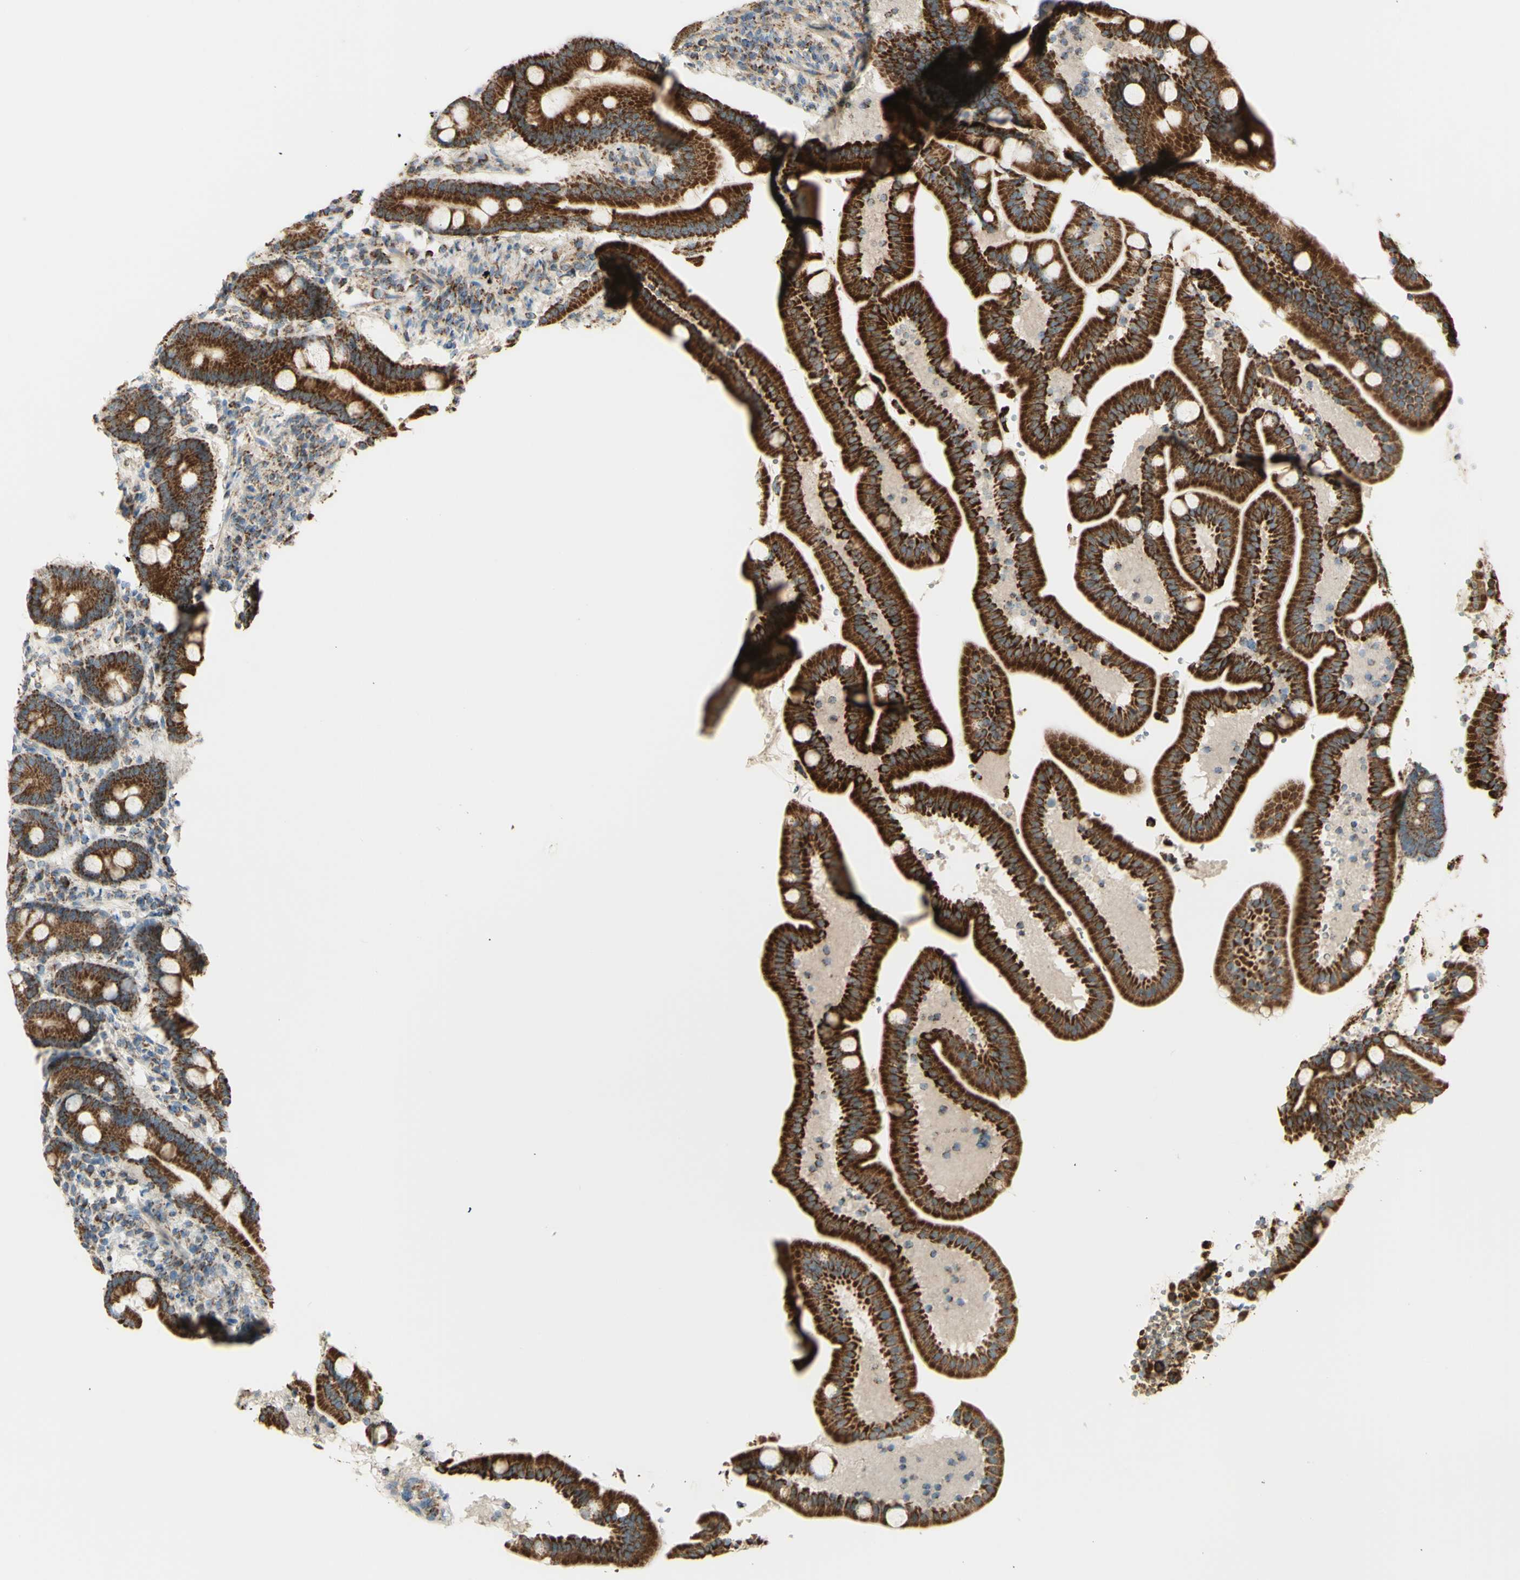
{"staining": {"intensity": "strong", "quantity": ">75%", "location": "cytoplasmic/membranous"}, "tissue": "duodenum", "cell_type": "Glandular cells", "image_type": "normal", "snomed": [{"axis": "morphology", "description": "Normal tissue, NOS"}, {"axis": "topography", "description": "Duodenum"}], "caption": "Immunohistochemical staining of benign duodenum shows >75% levels of strong cytoplasmic/membranous protein expression in approximately >75% of glandular cells.", "gene": "LETM1", "patient": {"sex": "male", "age": 54}}